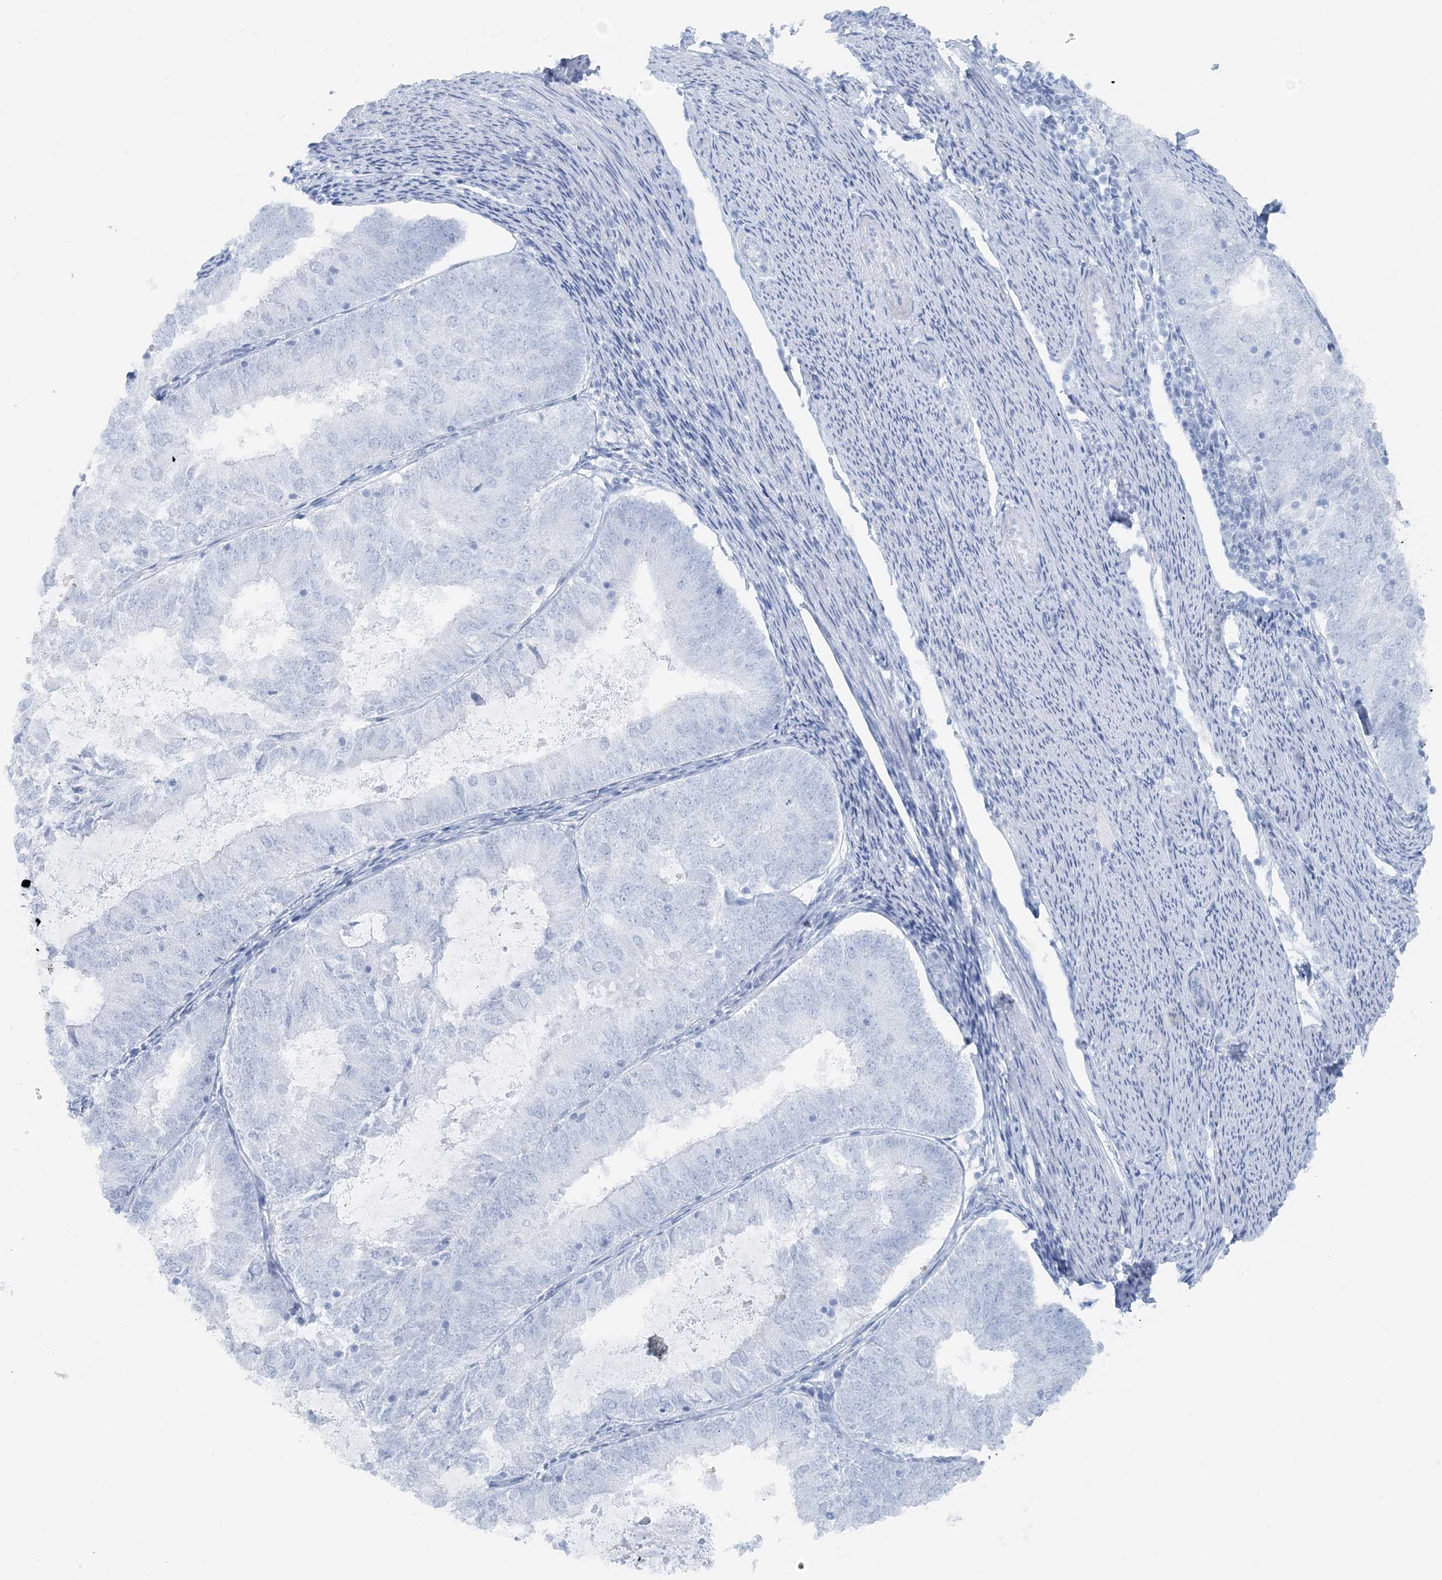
{"staining": {"intensity": "negative", "quantity": "none", "location": "none"}, "tissue": "endometrial cancer", "cell_type": "Tumor cells", "image_type": "cancer", "snomed": [{"axis": "morphology", "description": "Adenocarcinoma, NOS"}, {"axis": "topography", "description": "Endometrium"}], "caption": "This histopathology image is of adenocarcinoma (endometrial) stained with immunohistochemistry (IHC) to label a protein in brown with the nuclei are counter-stained blue. There is no positivity in tumor cells.", "gene": "ATP11A", "patient": {"sex": "female", "age": 57}}